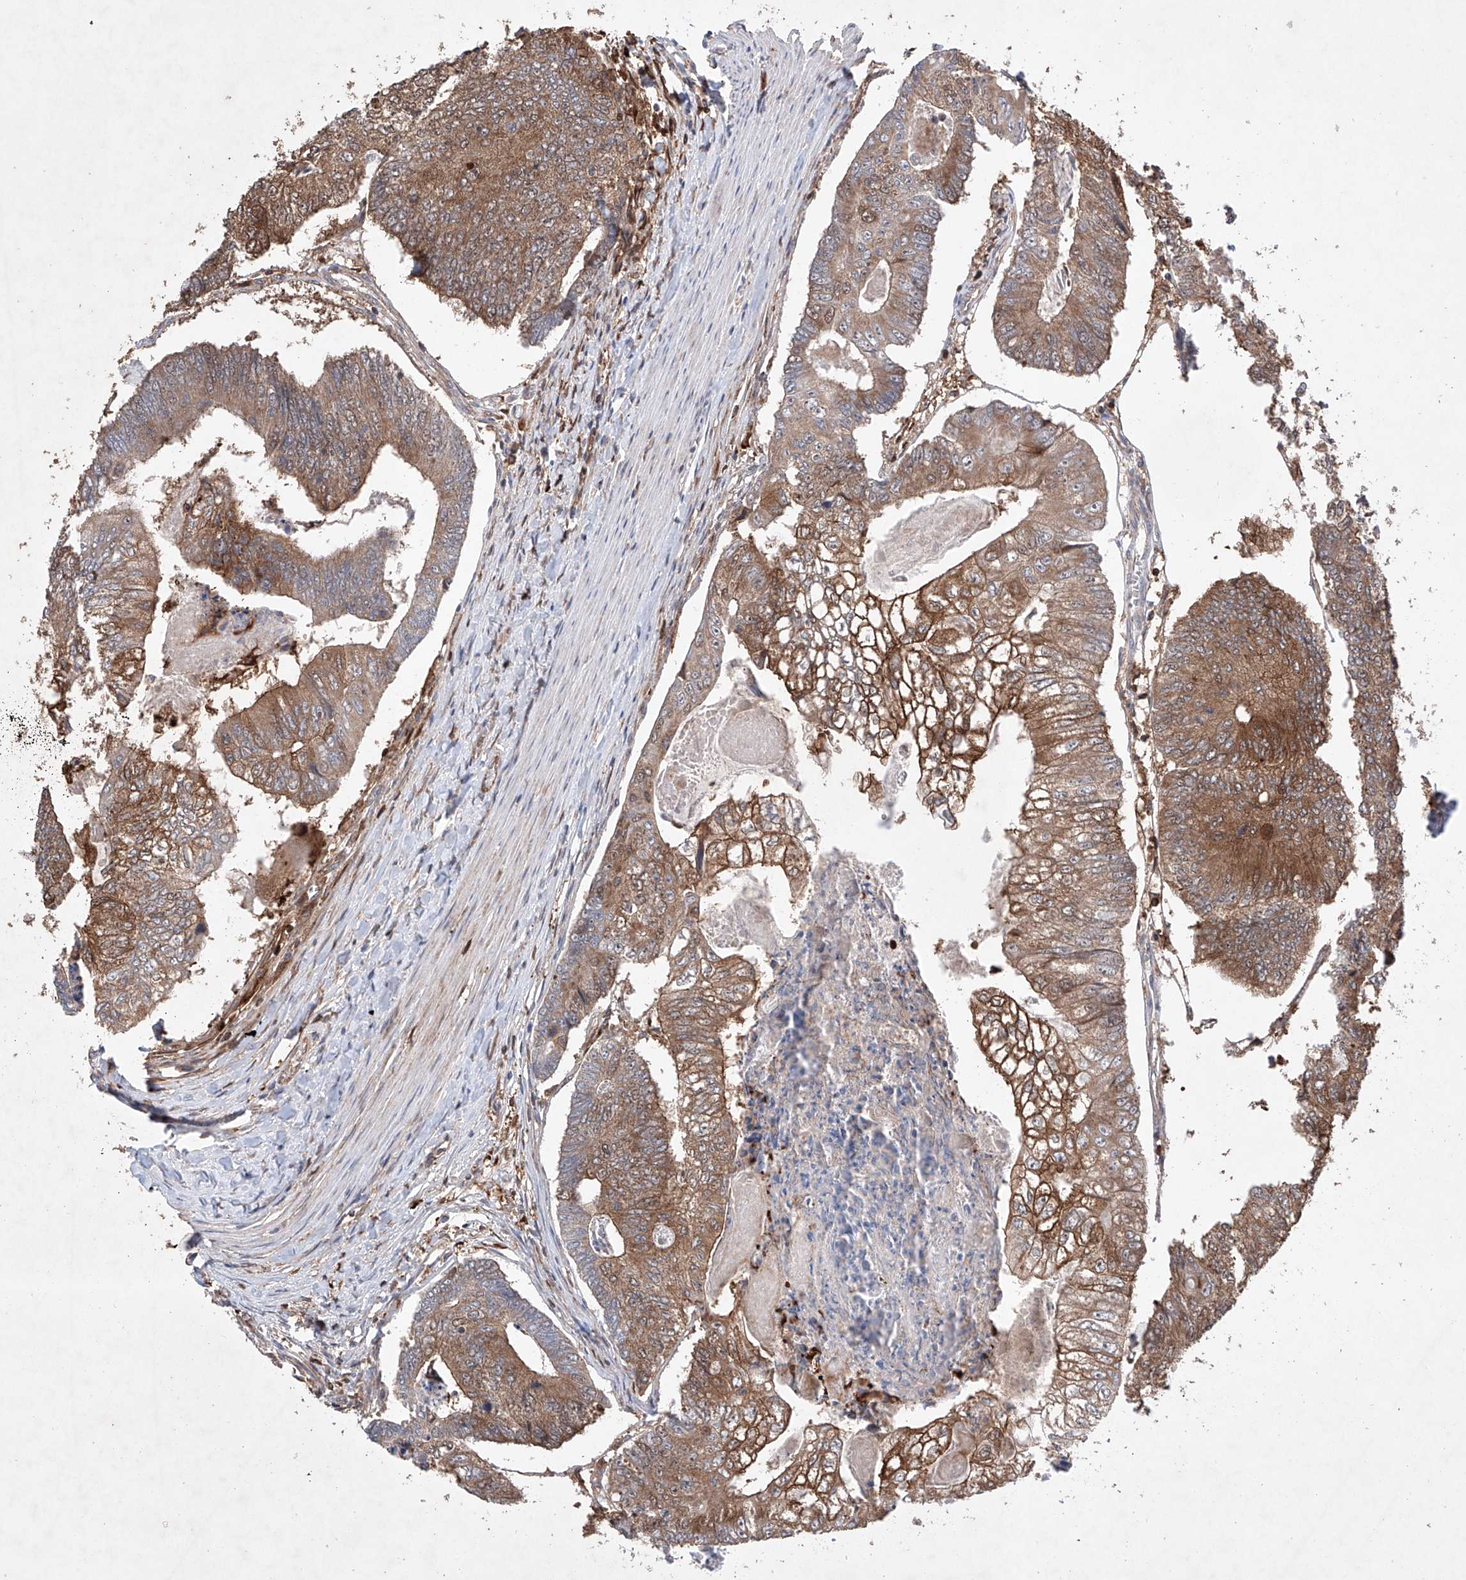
{"staining": {"intensity": "moderate", "quantity": ">75%", "location": "cytoplasmic/membranous"}, "tissue": "colorectal cancer", "cell_type": "Tumor cells", "image_type": "cancer", "snomed": [{"axis": "morphology", "description": "Adenocarcinoma, NOS"}, {"axis": "topography", "description": "Colon"}], "caption": "IHC of colorectal cancer (adenocarcinoma) shows medium levels of moderate cytoplasmic/membranous staining in approximately >75% of tumor cells.", "gene": "TIMM23", "patient": {"sex": "female", "age": 67}}